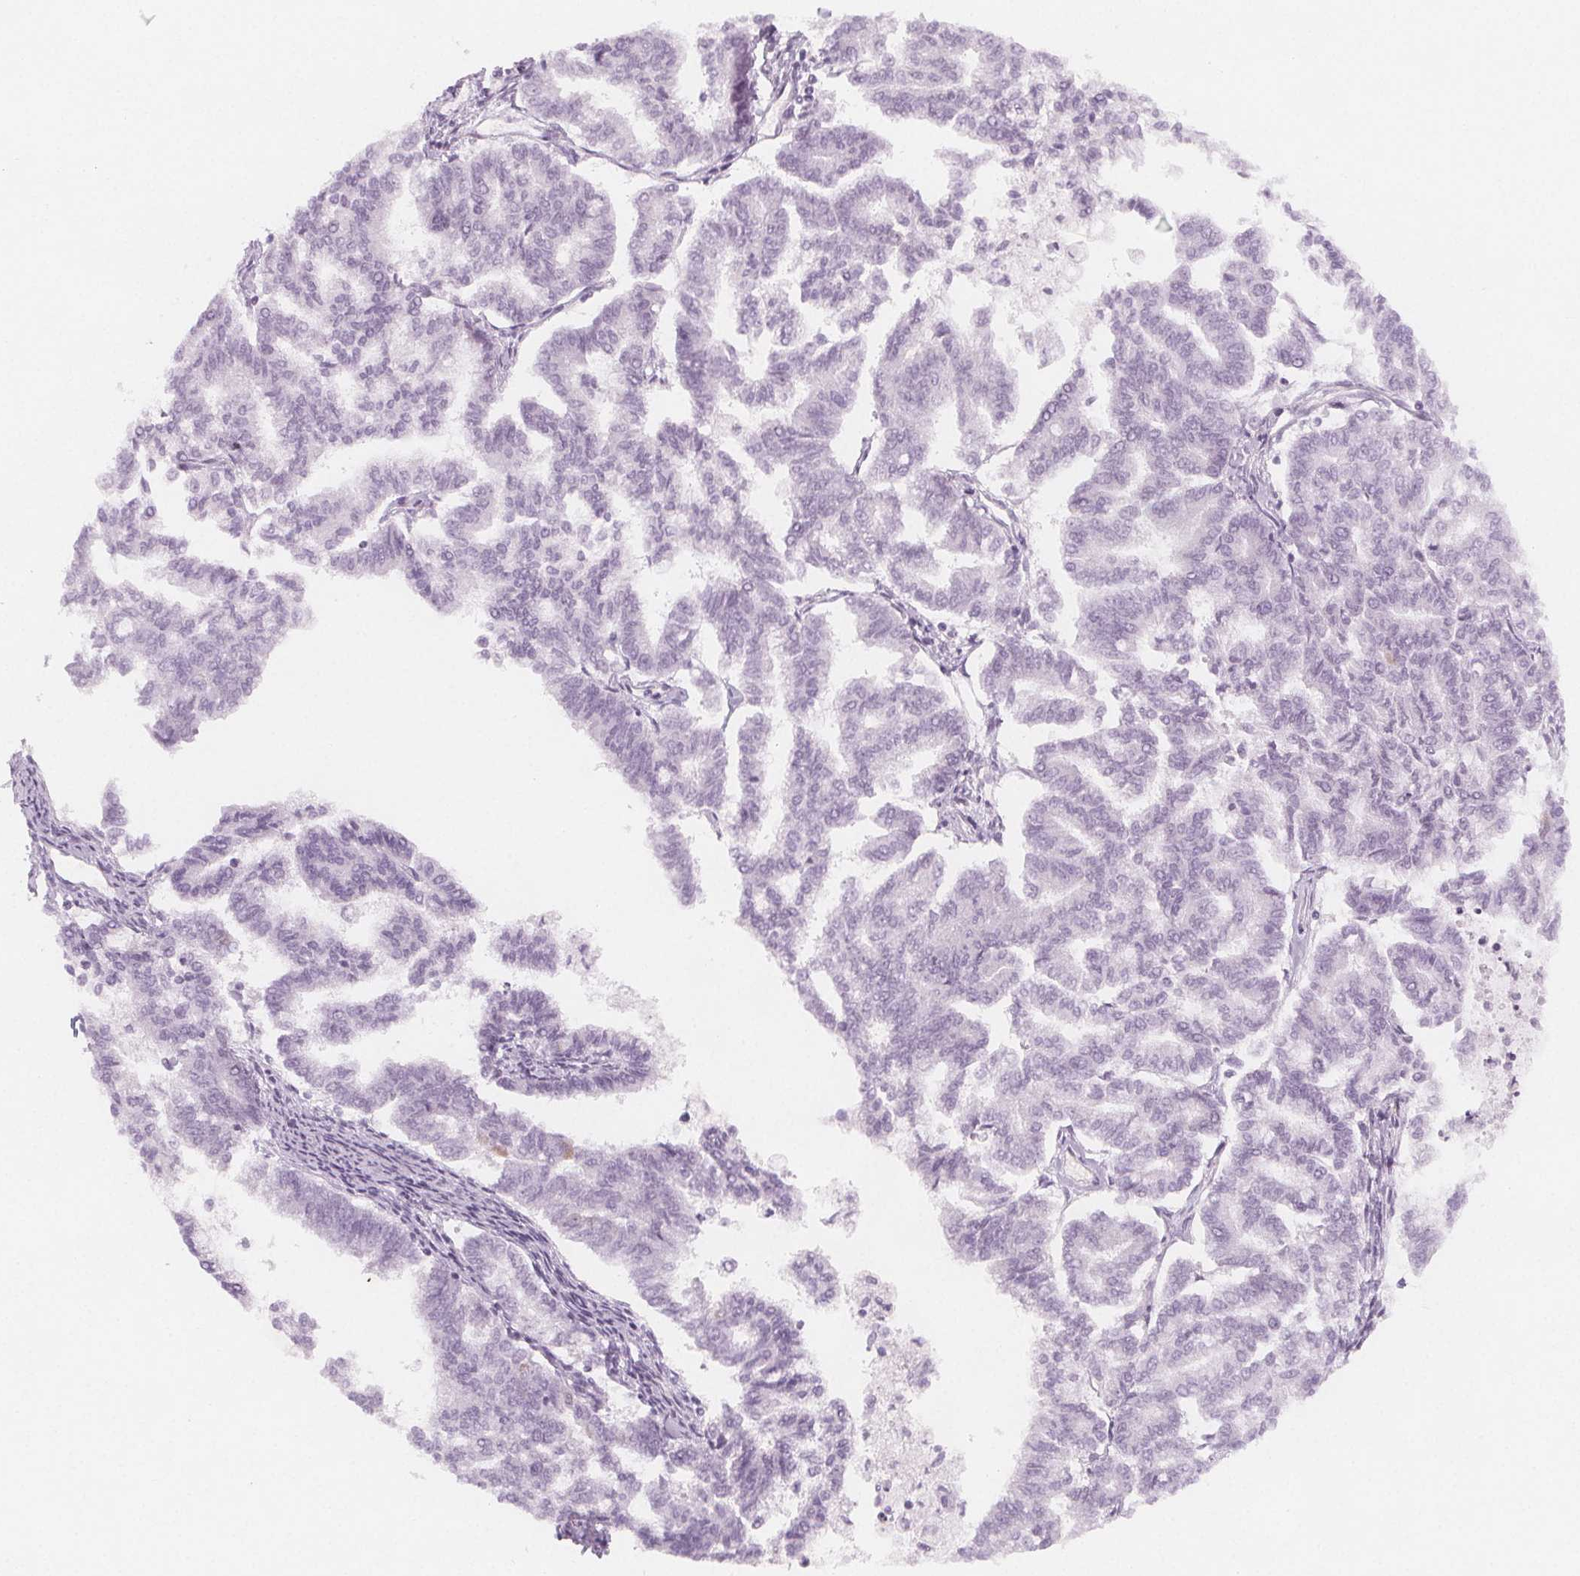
{"staining": {"intensity": "negative", "quantity": "none", "location": "none"}, "tissue": "endometrial cancer", "cell_type": "Tumor cells", "image_type": "cancer", "snomed": [{"axis": "morphology", "description": "Adenocarcinoma, NOS"}, {"axis": "topography", "description": "Endometrium"}], "caption": "Immunohistochemistry (IHC) photomicrograph of human endometrial adenocarcinoma stained for a protein (brown), which reveals no staining in tumor cells.", "gene": "MAP1A", "patient": {"sex": "female", "age": 79}}